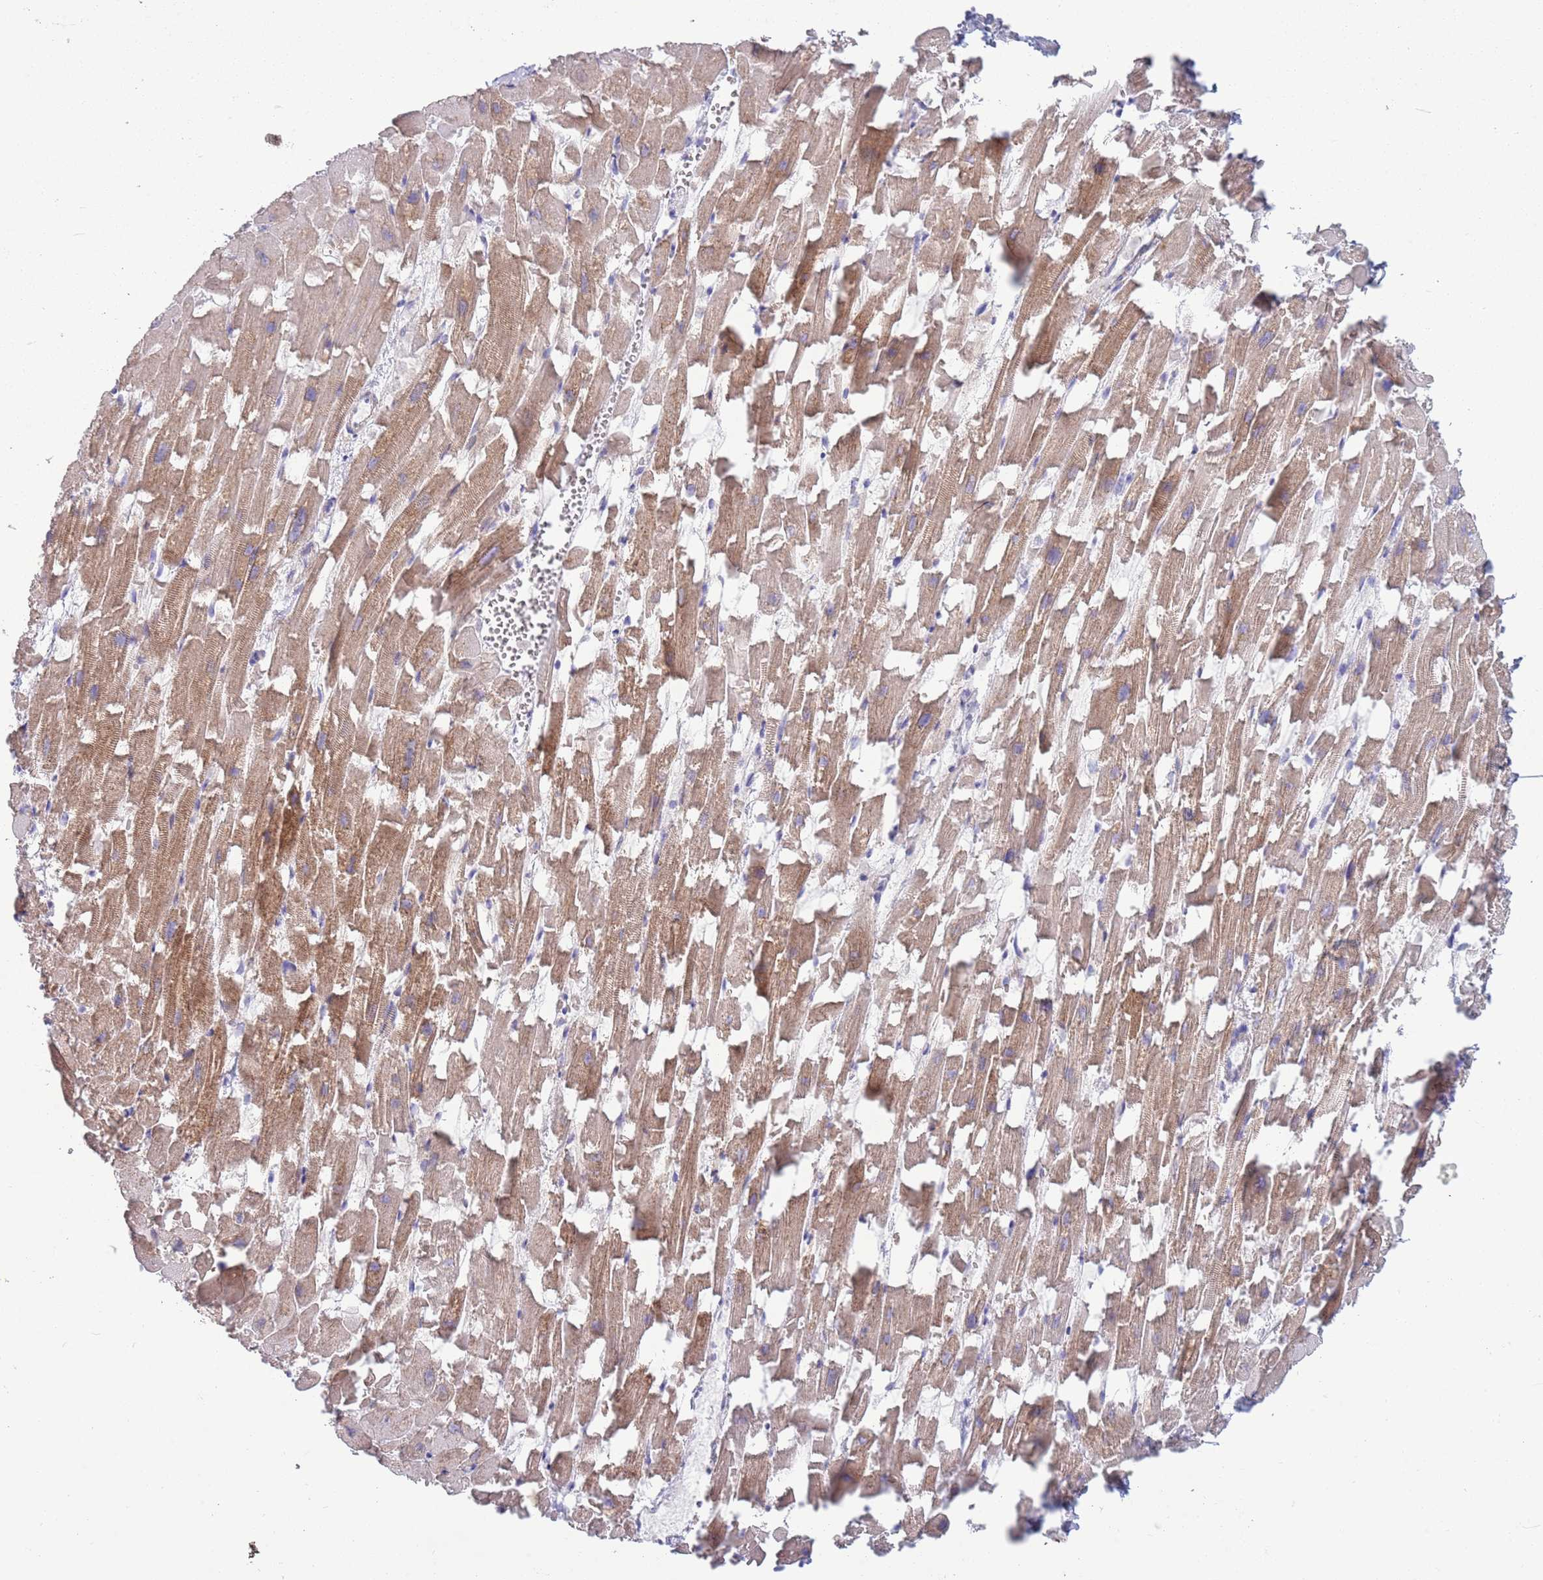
{"staining": {"intensity": "moderate", "quantity": ">75%", "location": "cytoplasmic/membranous"}, "tissue": "heart muscle", "cell_type": "Cardiomyocytes", "image_type": "normal", "snomed": [{"axis": "morphology", "description": "Normal tissue, NOS"}, {"axis": "topography", "description": "Heart"}], "caption": "Moderate cytoplasmic/membranous protein expression is seen in about >75% of cardiomyocytes in heart muscle. (DAB IHC with brightfield microscopy, high magnification).", "gene": "ACSBG1", "patient": {"sex": "female", "age": 64}}